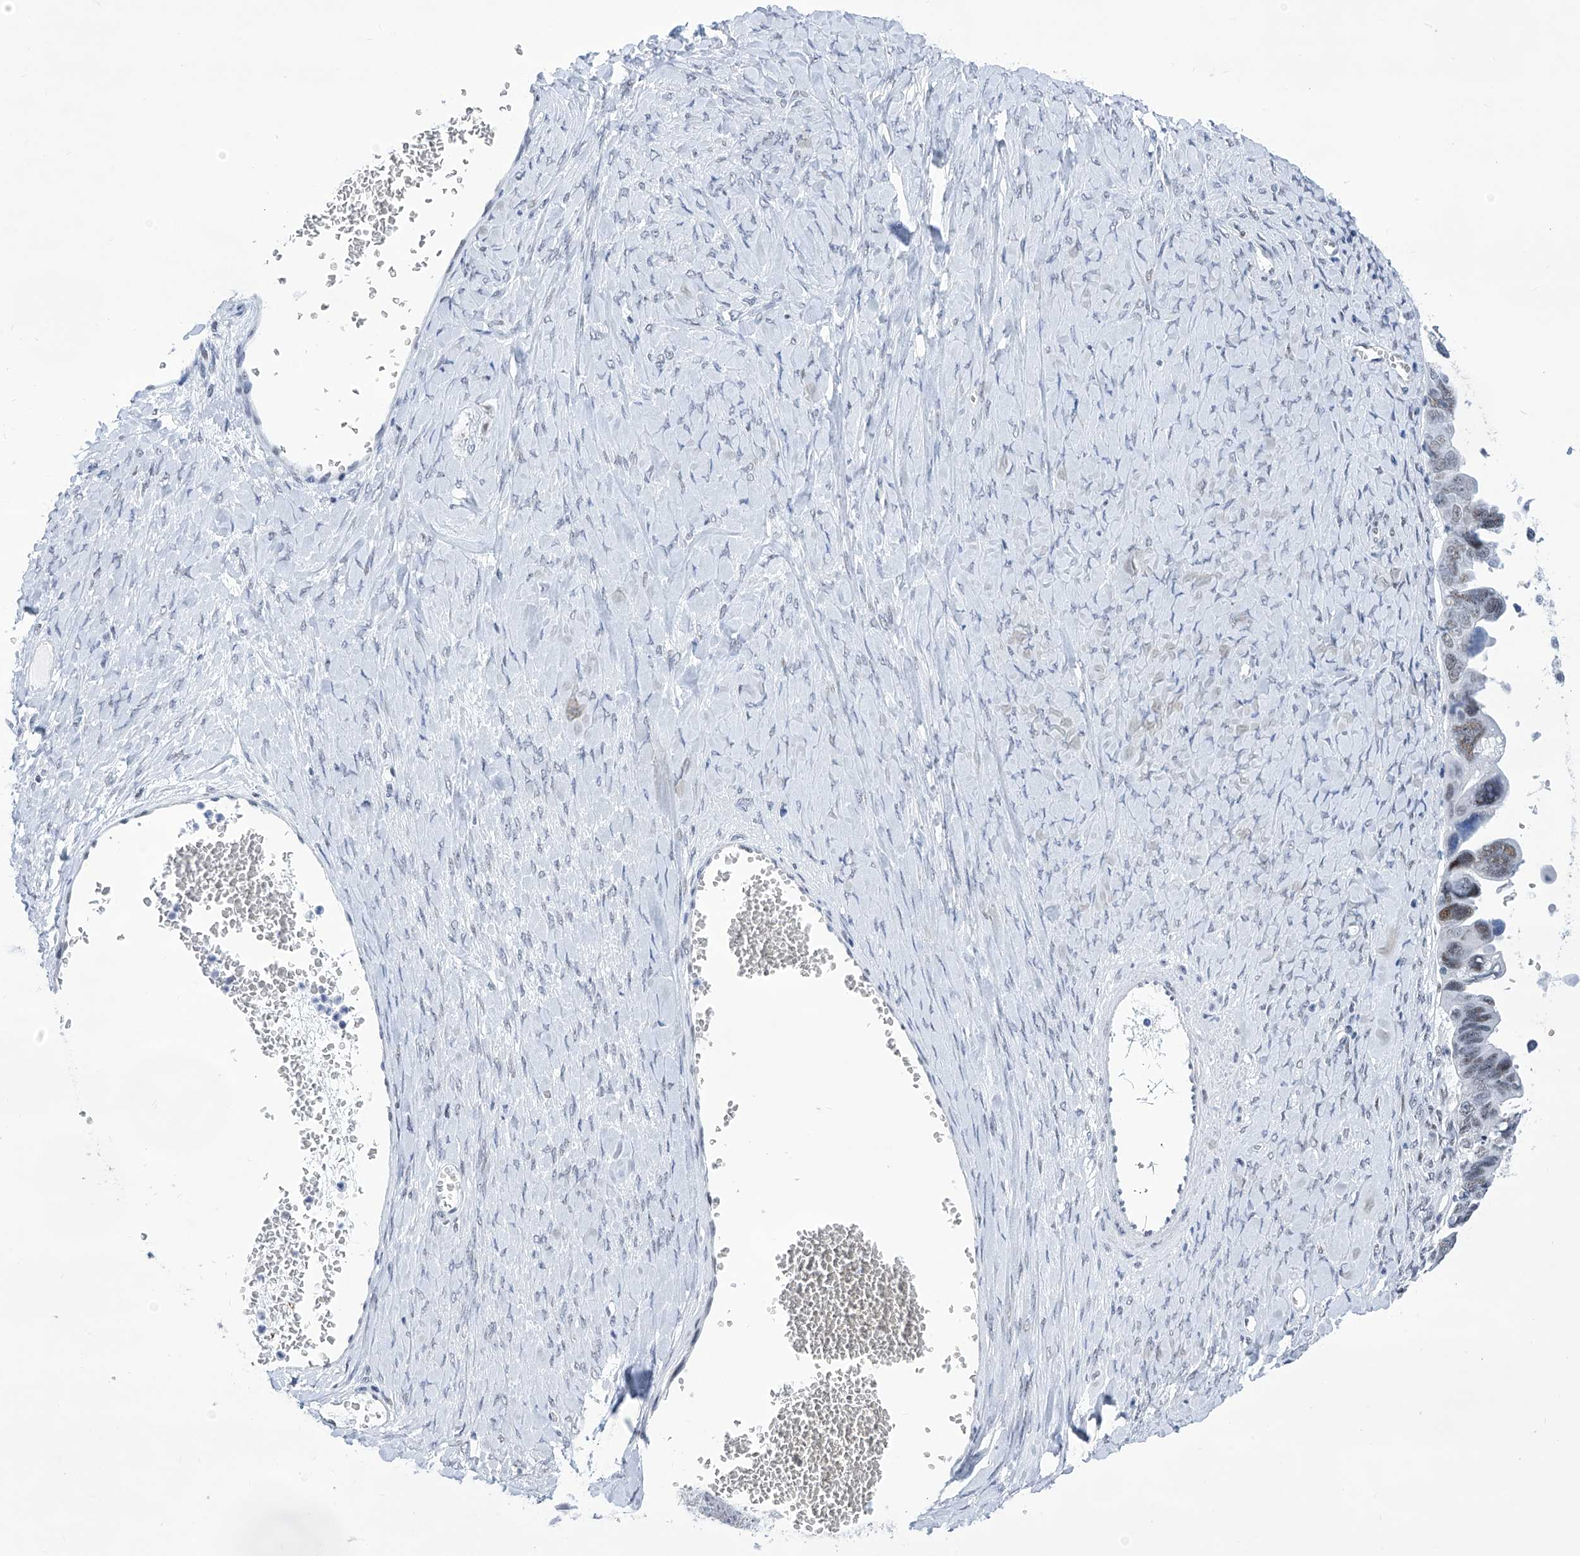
{"staining": {"intensity": "moderate", "quantity": "<25%", "location": "nuclear"}, "tissue": "ovarian cancer", "cell_type": "Tumor cells", "image_type": "cancer", "snomed": [{"axis": "morphology", "description": "Cystadenocarcinoma, serous, NOS"}, {"axis": "topography", "description": "Ovary"}], "caption": "Ovarian cancer stained with a protein marker reveals moderate staining in tumor cells.", "gene": "SART1", "patient": {"sex": "female", "age": 79}}